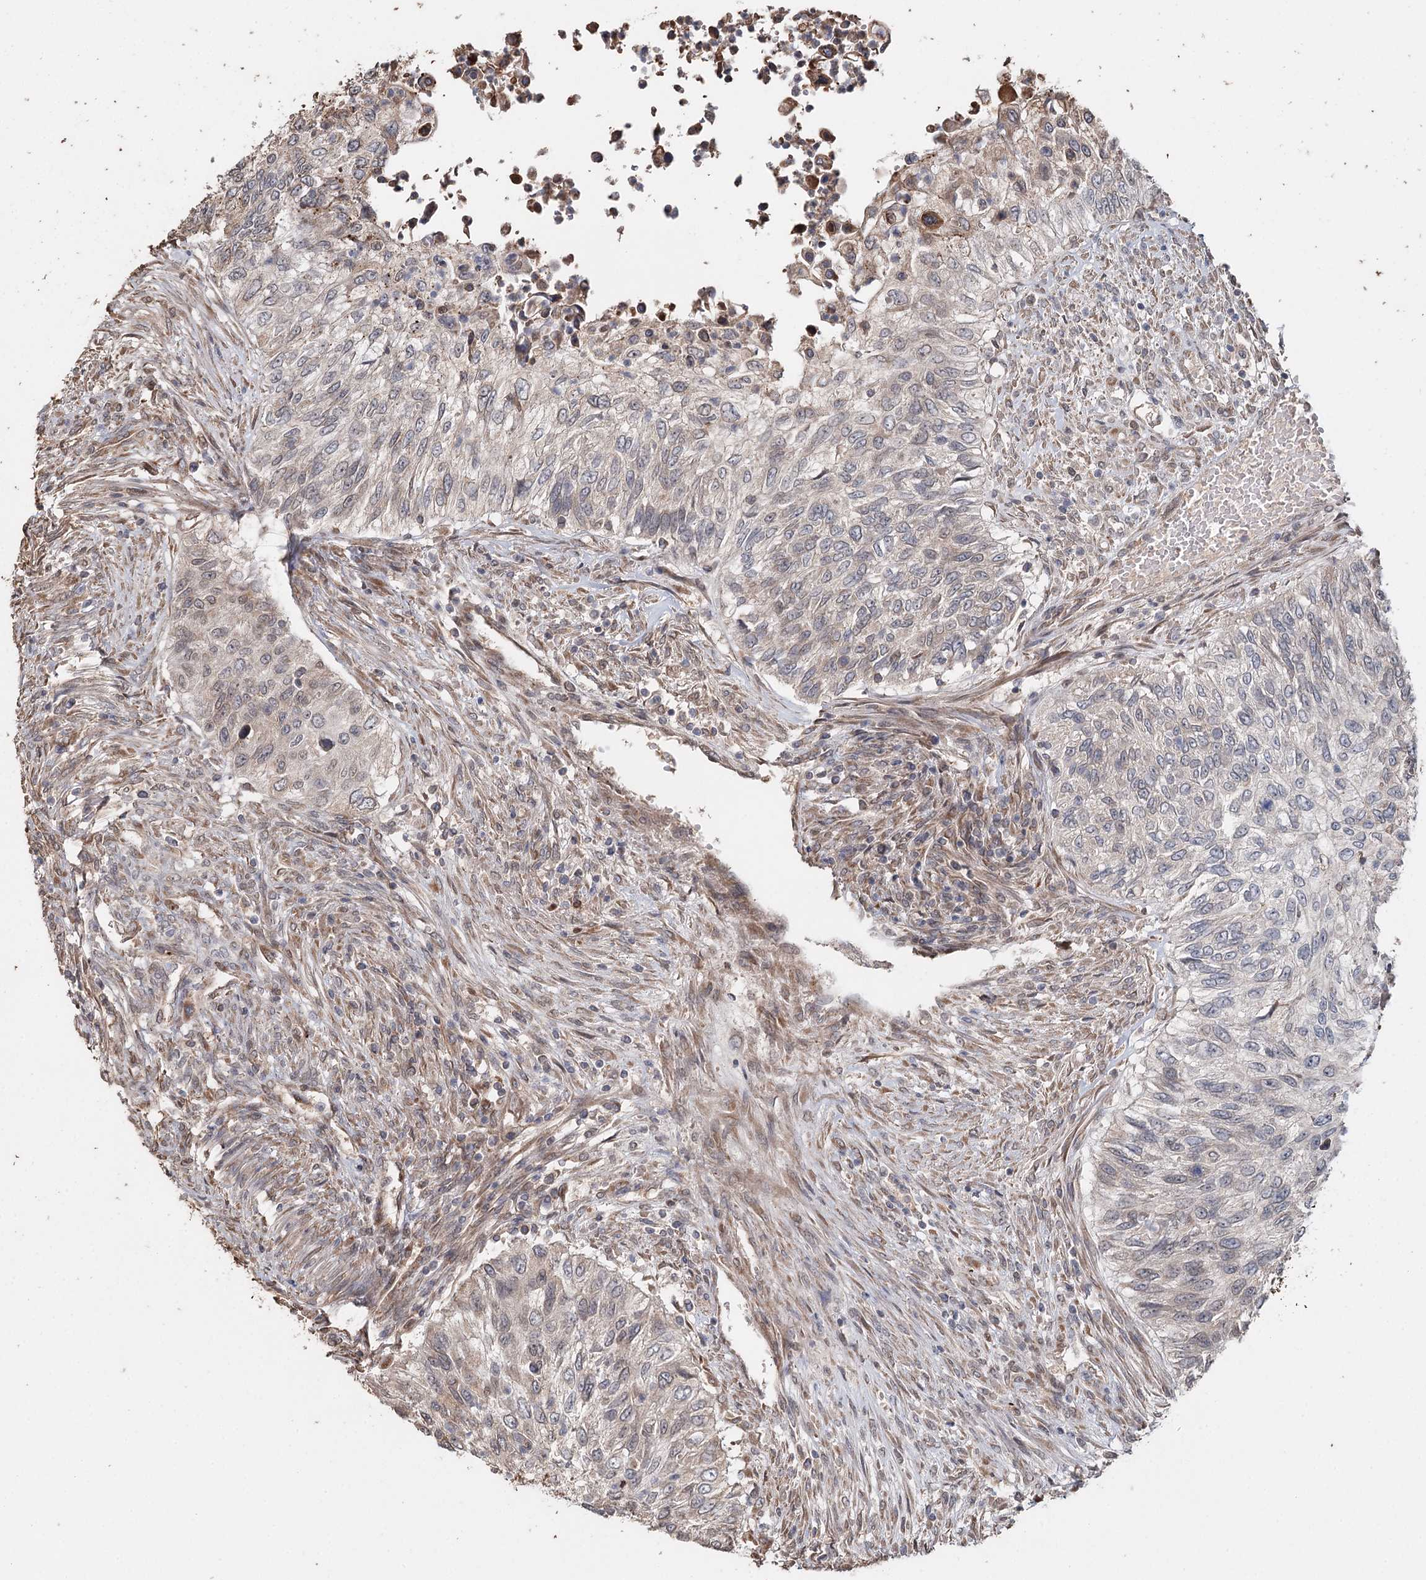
{"staining": {"intensity": "weak", "quantity": "<25%", "location": "cytoplasmic/membranous"}, "tissue": "urothelial cancer", "cell_type": "Tumor cells", "image_type": "cancer", "snomed": [{"axis": "morphology", "description": "Urothelial carcinoma, High grade"}, {"axis": "topography", "description": "Urinary bladder"}], "caption": "Tumor cells show no significant protein expression in urothelial cancer.", "gene": "SYVN1", "patient": {"sex": "female", "age": 60}}